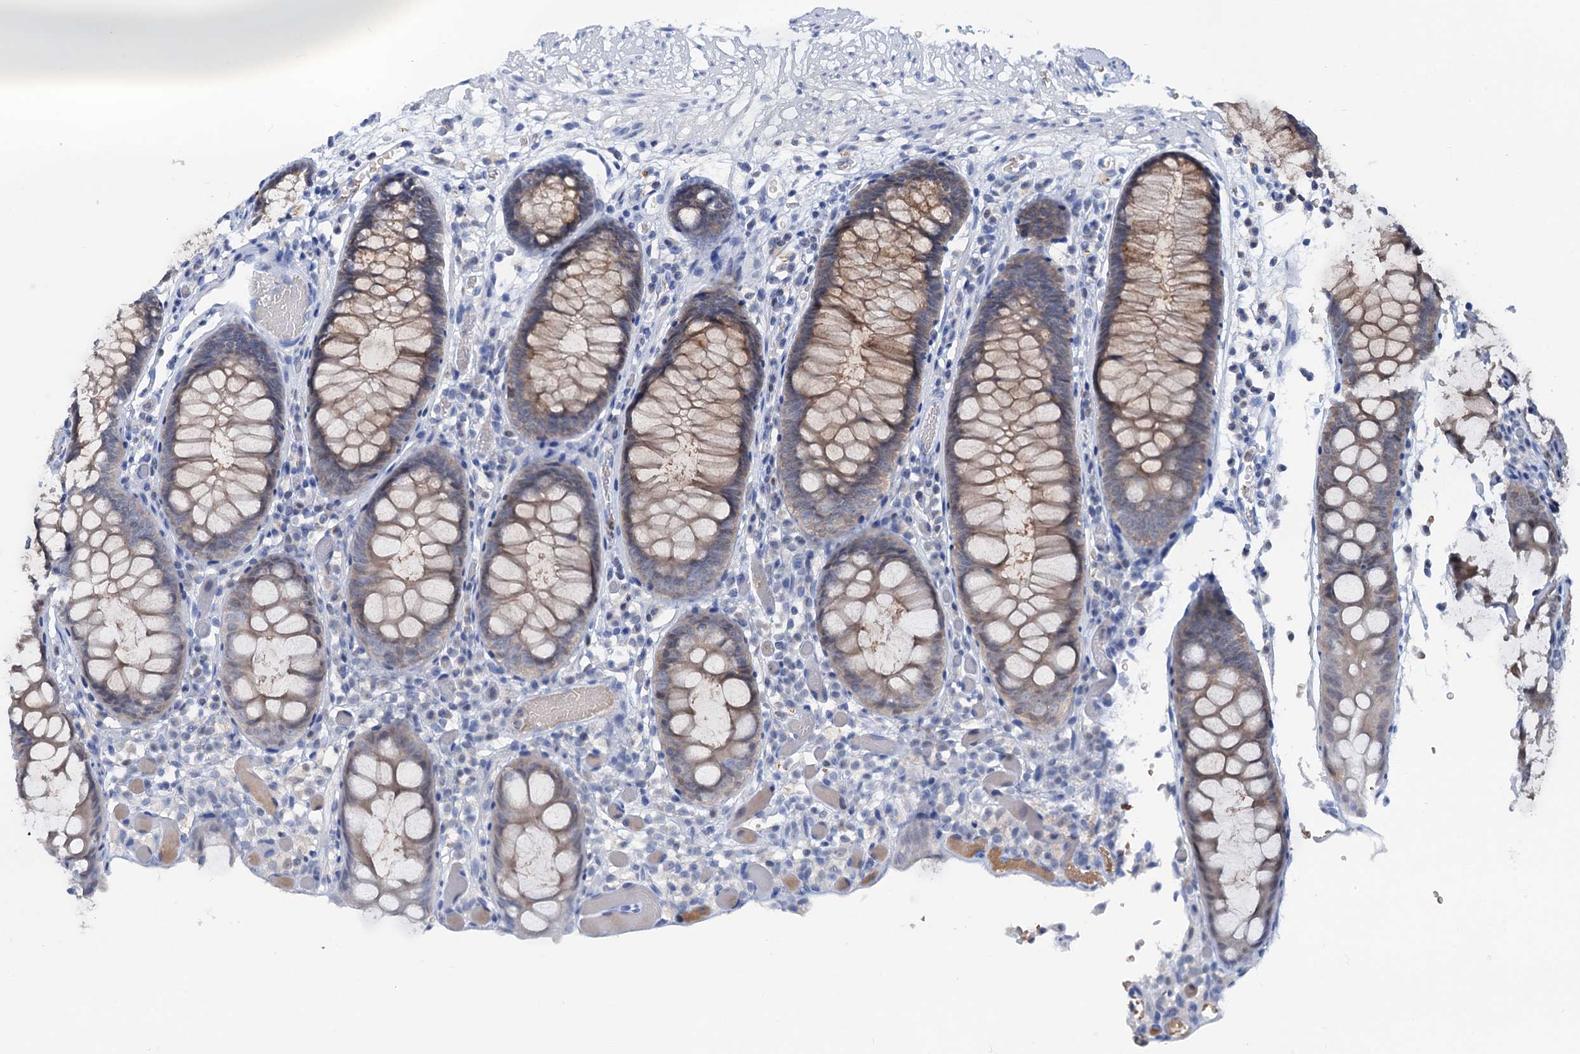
{"staining": {"intensity": "negative", "quantity": "none", "location": "none"}, "tissue": "colon", "cell_type": "Endothelial cells", "image_type": "normal", "snomed": [{"axis": "morphology", "description": "Normal tissue, NOS"}, {"axis": "topography", "description": "Colon"}], "caption": "Colon was stained to show a protein in brown. There is no significant staining in endothelial cells.", "gene": "FAH", "patient": {"sex": "male", "age": 14}}